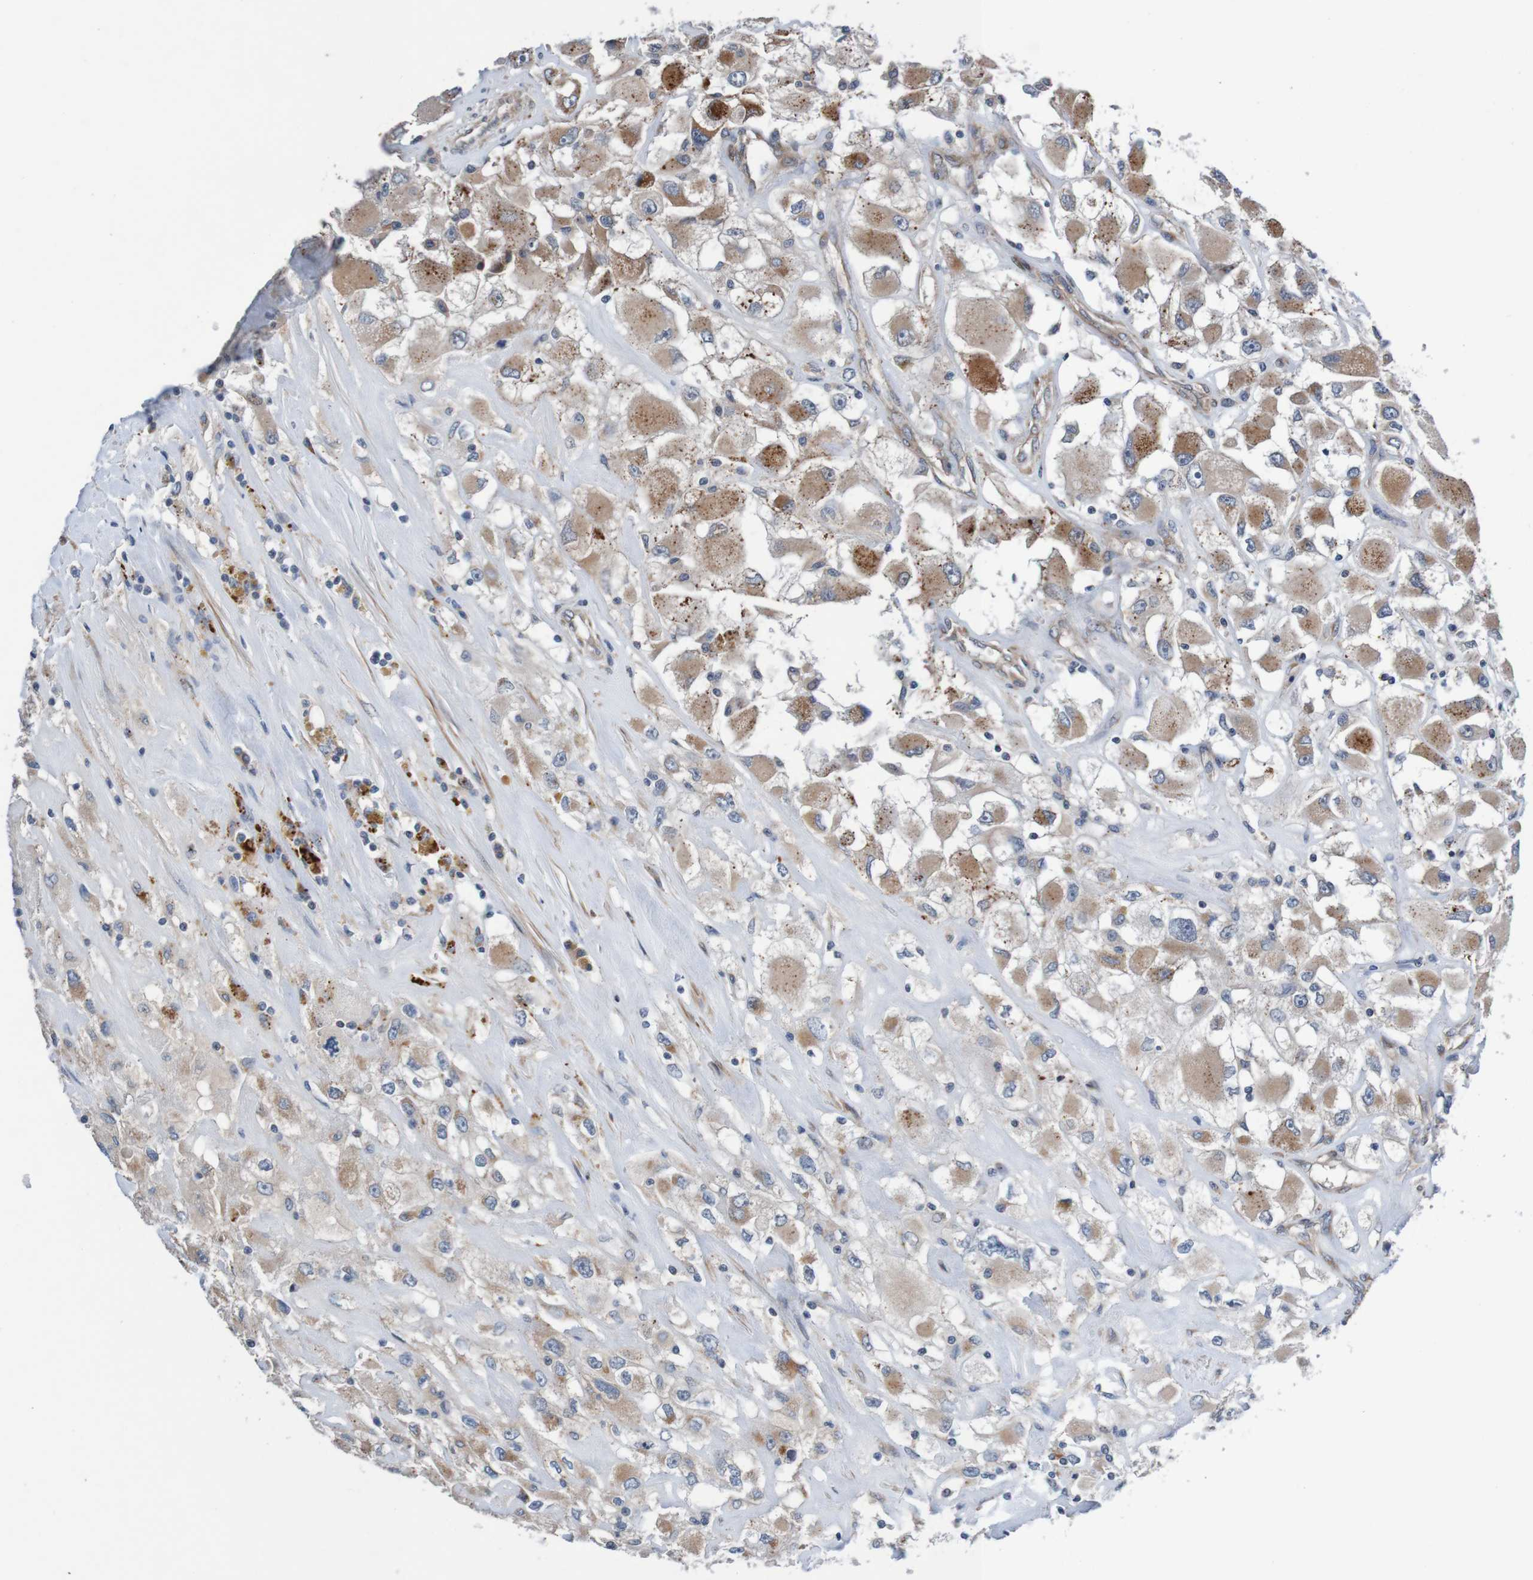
{"staining": {"intensity": "weak", "quantity": "<25%", "location": "cytoplasmic/membranous"}, "tissue": "renal cancer", "cell_type": "Tumor cells", "image_type": "cancer", "snomed": [{"axis": "morphology", "description": "Adenocarcinoma, NOS"}, {"axis": "topography", "description": "Kidney"}], "caption": "Immunohistochemistry histopathology image of neoplastic tissue: adenocarcinoma (renal) stained with DAB reveals no significant protein expression in tumor cells. (DAB (3,3'-diaminobenzidine) IHC with hematoxylin counter stain).", "gene": "CPED1", "patient": {"sex": "female", "age": 52}}